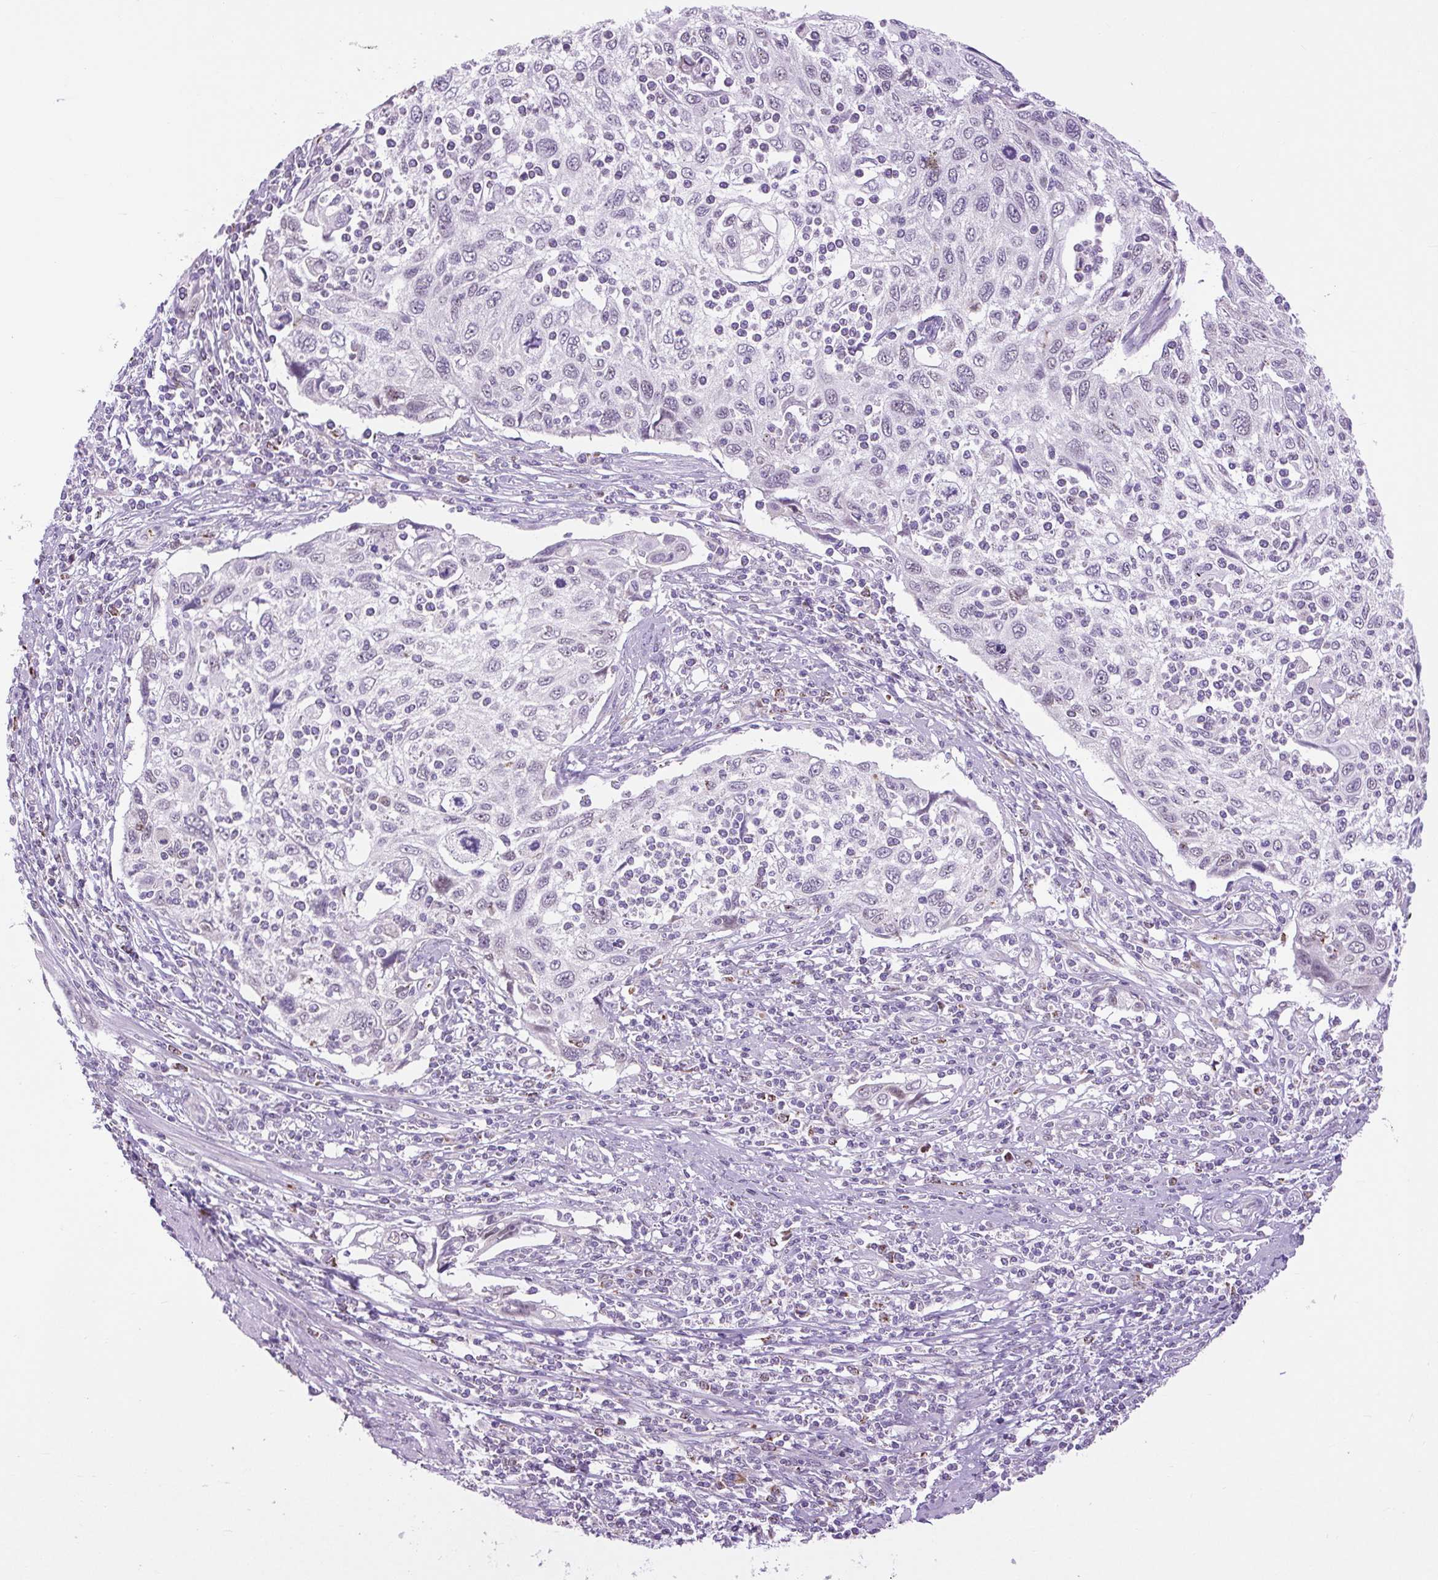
{"staining": {"intensity": "negative", "quantity": "none", "location": "none"}, "tissue": "cervical cancer", "cell_type": "Tumor cells", "image_type": "cancer", "snomed": [{"axis": "morphology", "description": "Squamous cell carcinoma, NOS"}, {"axis": "topography", "description": "Cervix"}], "caption": "Cervical squamous cell carcinoma was stained to show a protein in brown. There is no significant expression in tumor cells.", "gene": "SCO2", "patient": {"sex": "female", "age": 70}}